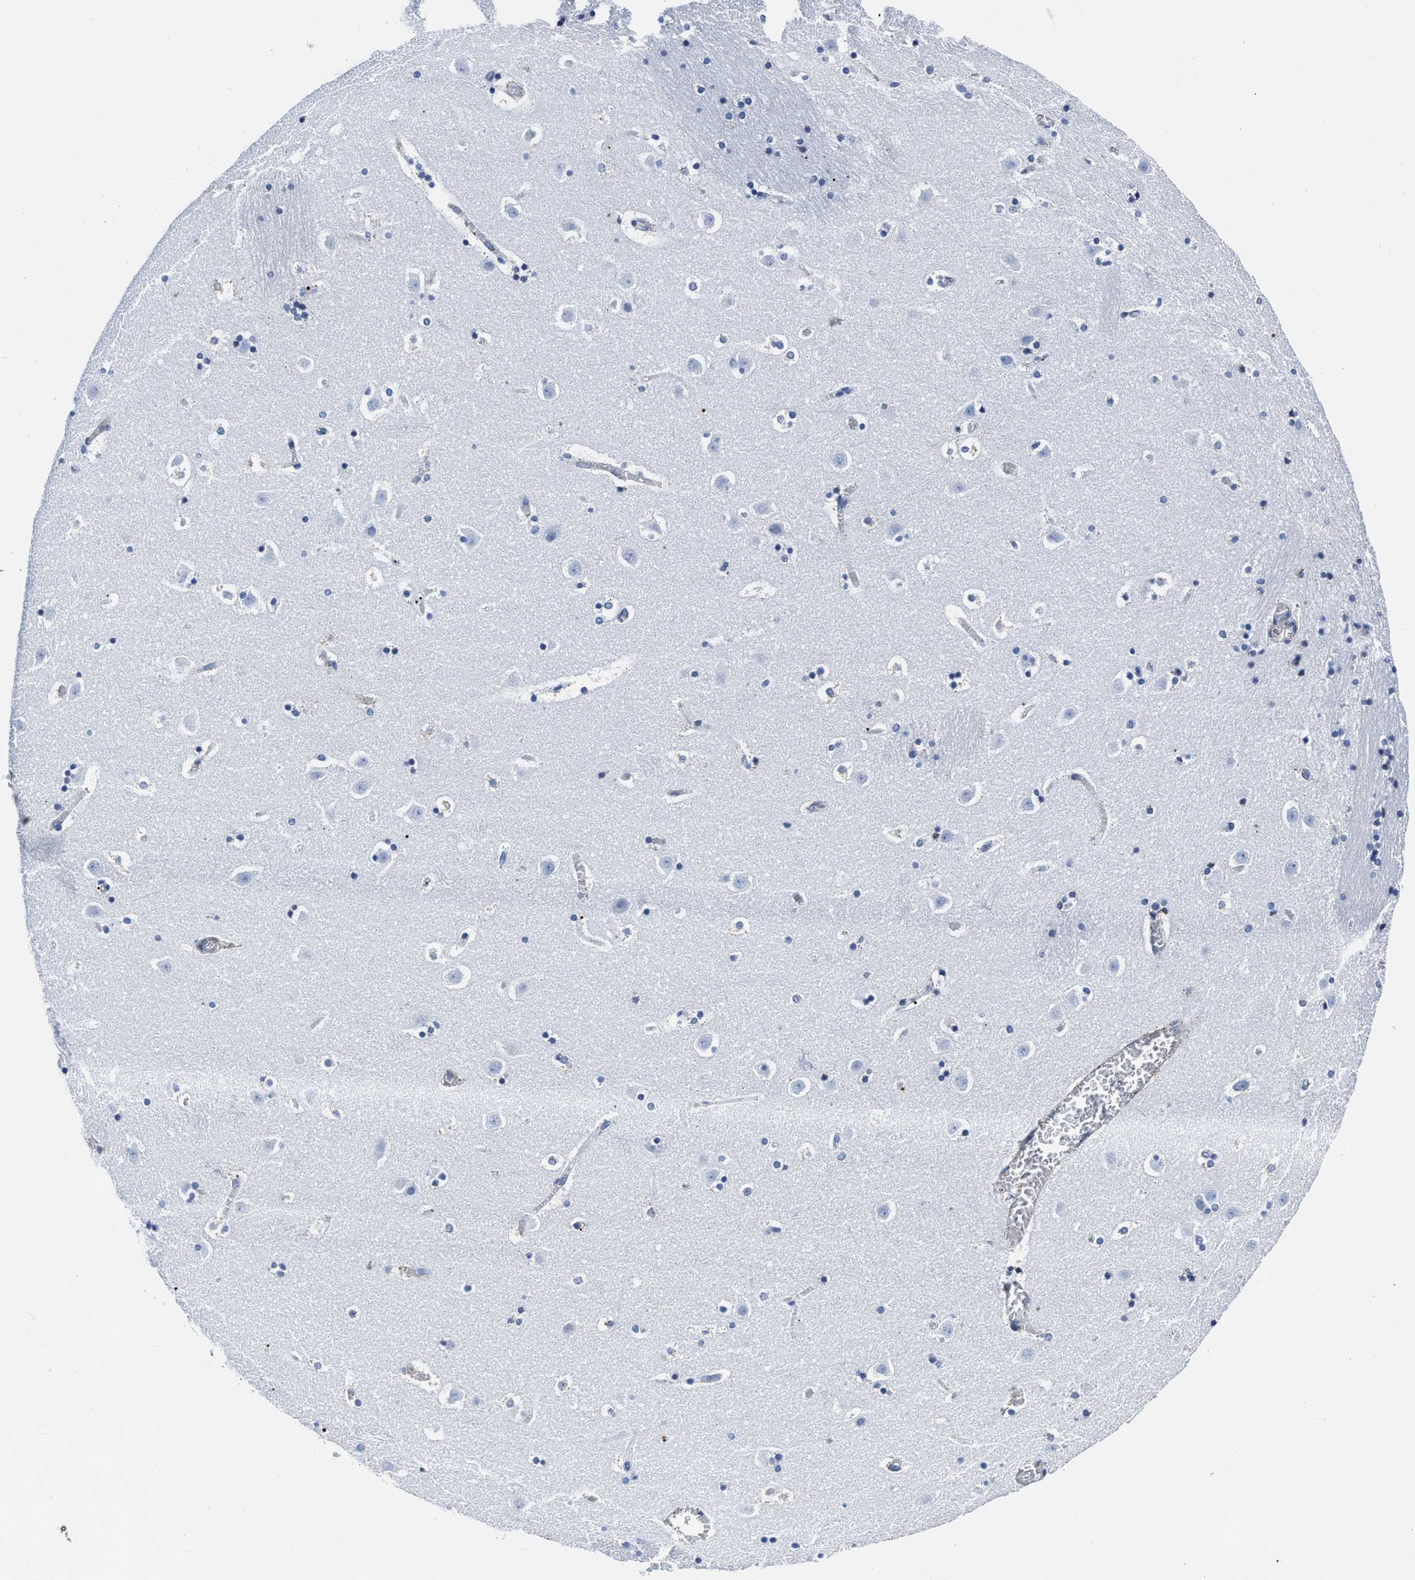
{"staining": {"intensity": "negative", "quantity": "none", "location": "none"}, "tissue": "caudate", "cell_type": "Glial cells", "image_type": "normal", "snomed": [{"axis": "morphology", "description": "Normal tissue, NOS"}, {"axis": "topography", "description": "Lateral ventricle wall"}], "caption": "Human caudate stained for a protein using immunohistochemistry demonstrates no staining in glial cells.", "gene": "KCNMB3", "patient": {"sex": "male", "age": 45}}